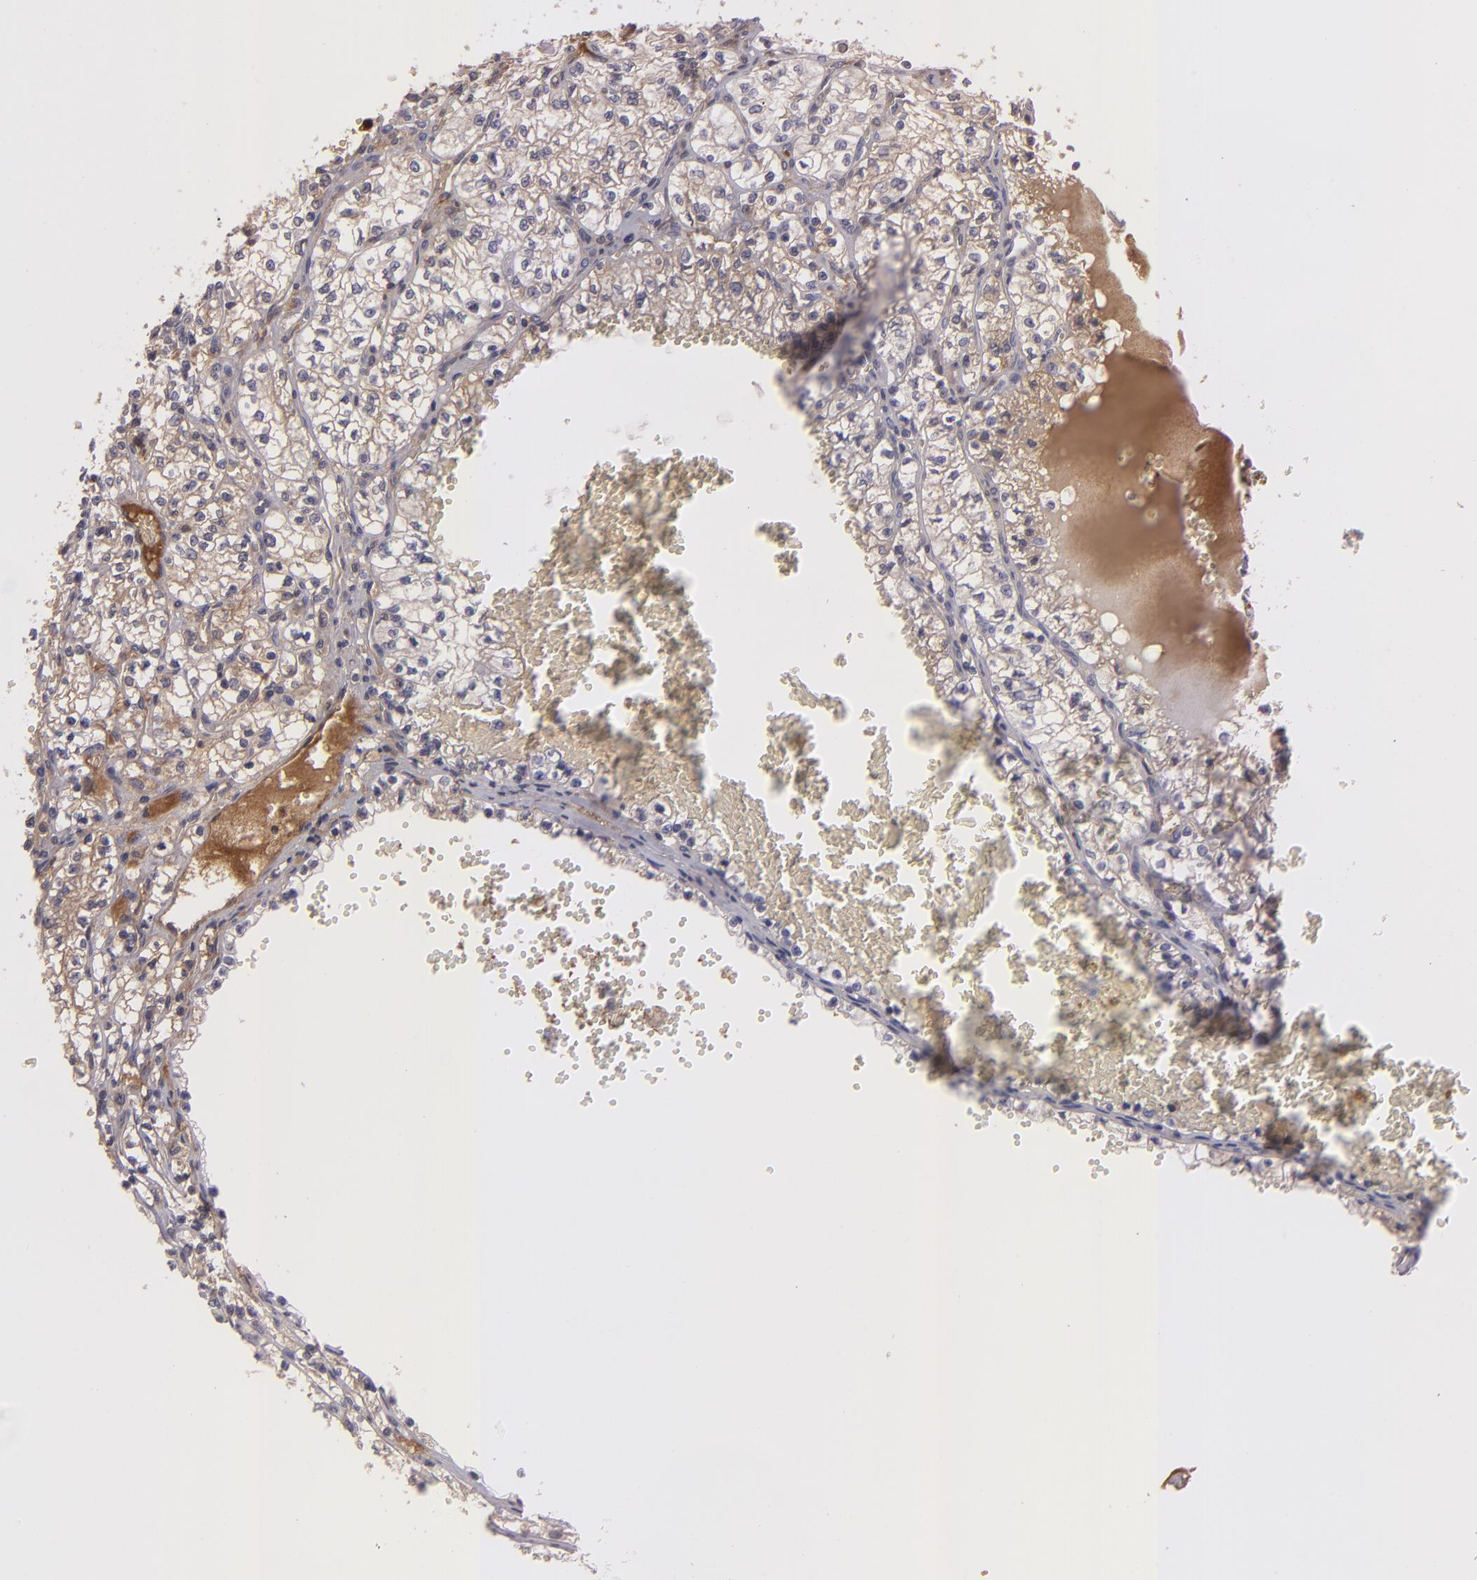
{"staining": {"intensity": "negative", "quantity": "none", "location": "none"}, "tissue": "renal cancer", "cell_type": "Tumor cells", "image_type": "cancer", "snomed": [{"axis": "morphology", "description": "Adenocarcinoma, NOS"}, {"axis": "topography", "description": "Kidney"}], "caption": "Immunohistochemistry (IHC) photomicrograph of neoplastic tissue: human renal cancer (adenocarcinoma) stained with DAB (3,3'-diaminobenzidine) displays no significant protein positivity in tumor cells.", "gene": "ITIH4", "patient": {"sex": "male", "age": 61}}